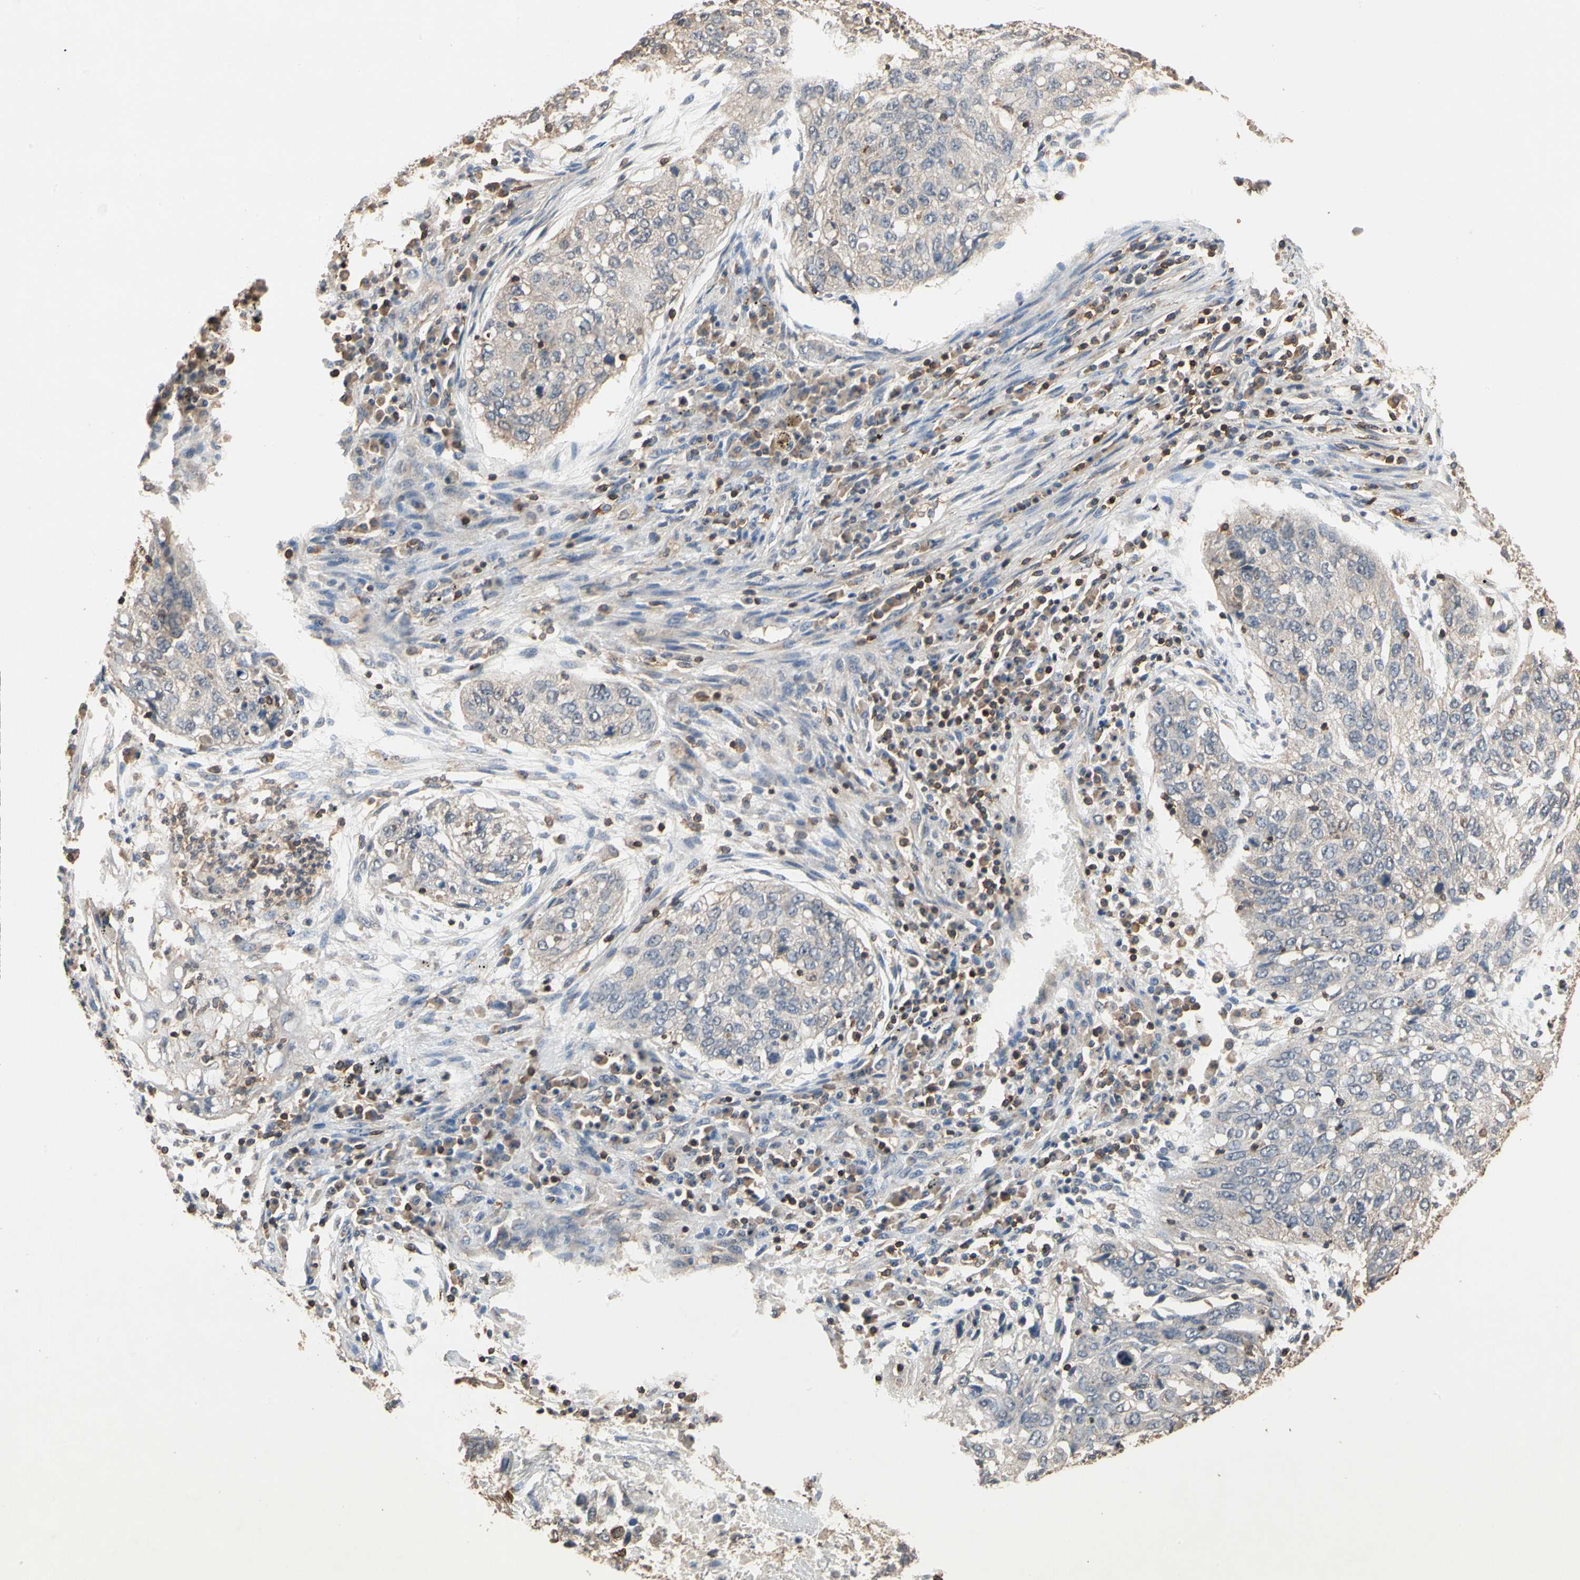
{"staining": {"intensity": "weak", "quantity": "<25%", "location": "cytoplasmic/membranous"}, "tissue": "lung cancer", "cell_type": "Tumor cells", "image_type": "cancer", "snomed": [{"axis": "morphology", "description": "Squamous cell carcinoma, NOS"}, {"axis": "topography", "description": "Lung"}], "caption": "Tumor cells are negative for protein expression in human lung squamous cell carcinoma.", "gene": "MAP3K10", "patient": {"sex": "female", "age": 63}}